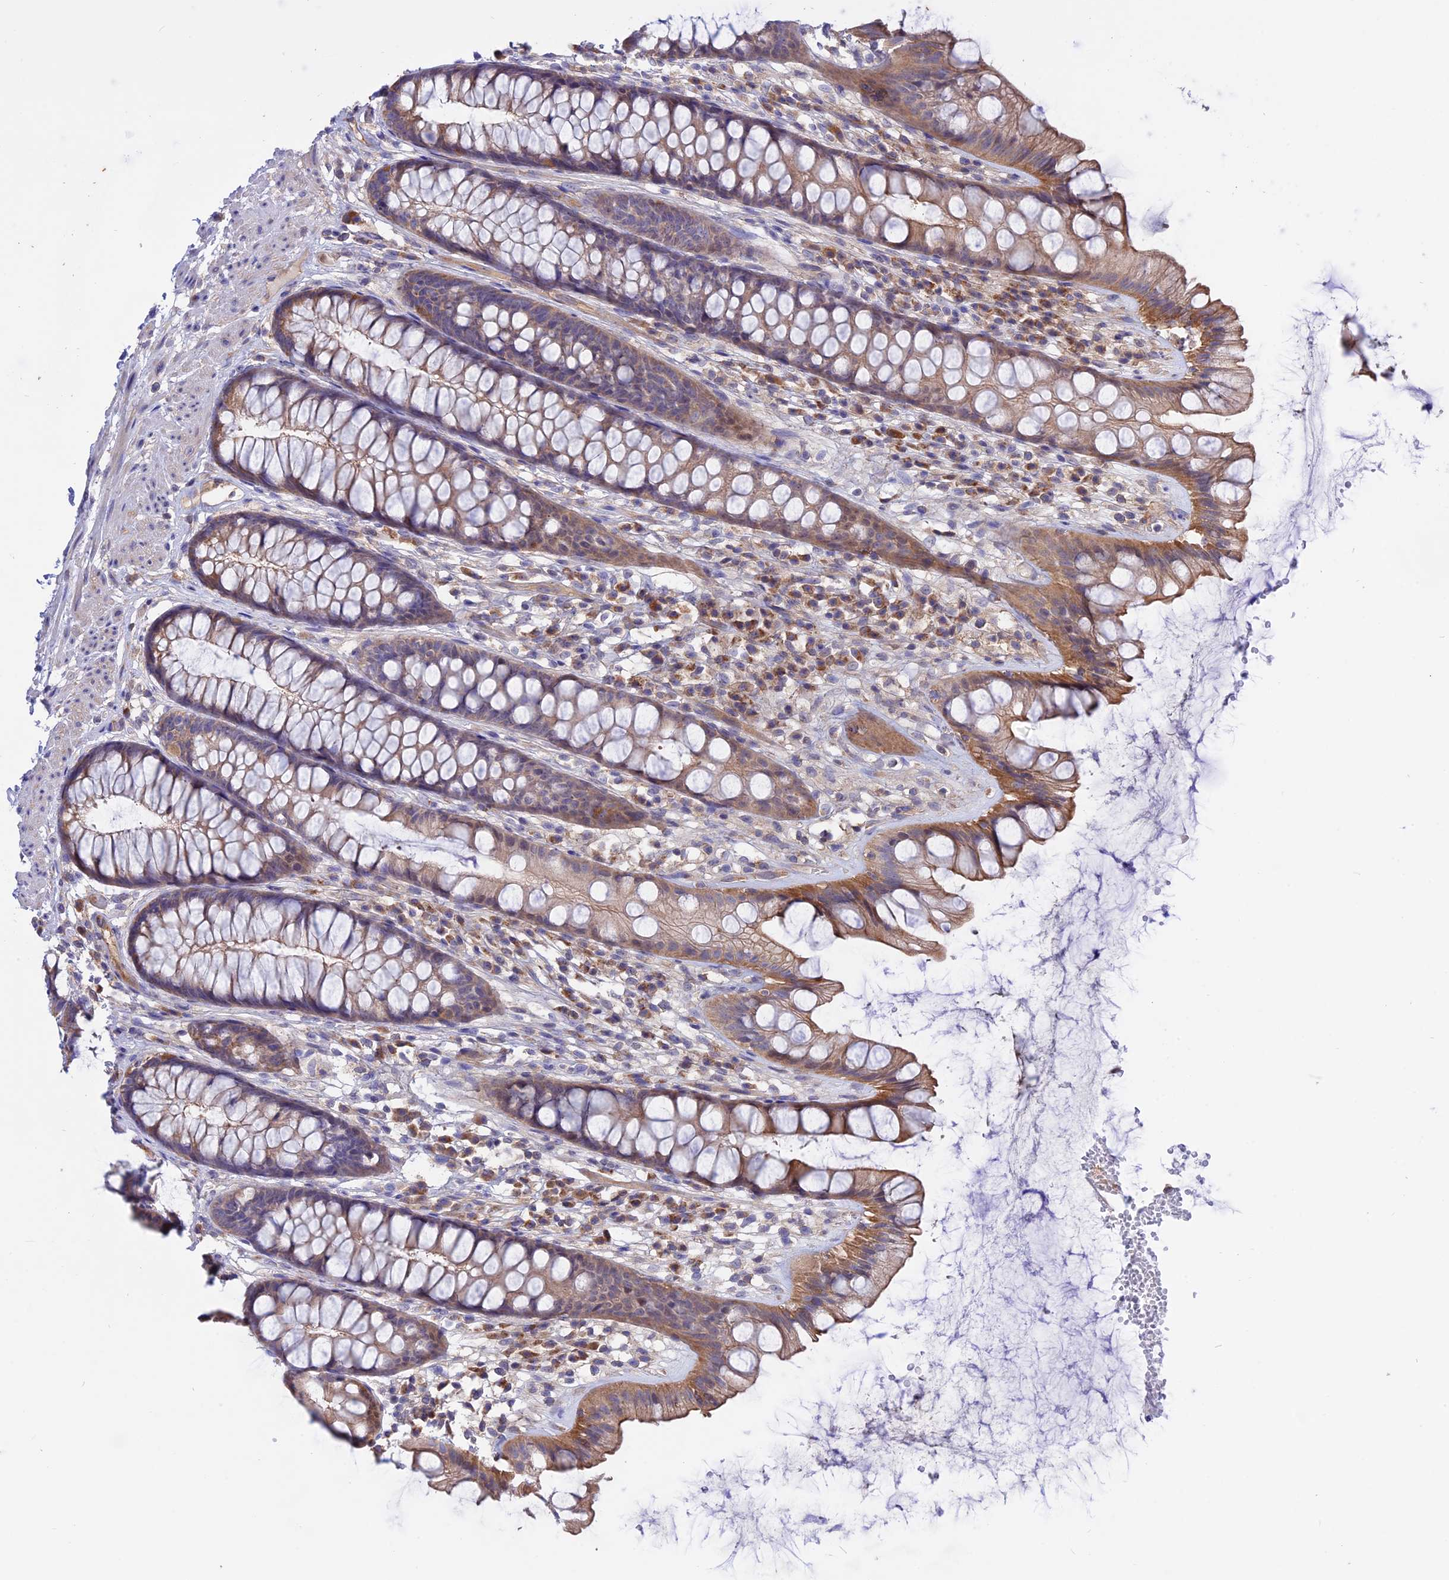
{"staining": {"intensity": "moderate", "quantity": ">75%", "location": "cytoplasmic/membranous"}, "tissue": "rectum", "cell_type": "Glandular cells", "image_type": "normal", "snomed": [{"axis": "morphology", "description": "Normal tissue, NOS"}, {"axis": "topography", "description": "Rectum"}], "caption": "A histopathology image showing moderate cytoplasmic/membranous staining in approximately >75% of glandular cells in normal rectum, as visualized by brown immunohistochemical staining.", "gene": "HYCC1", "patient": {"sex": "male", "age": 74}}